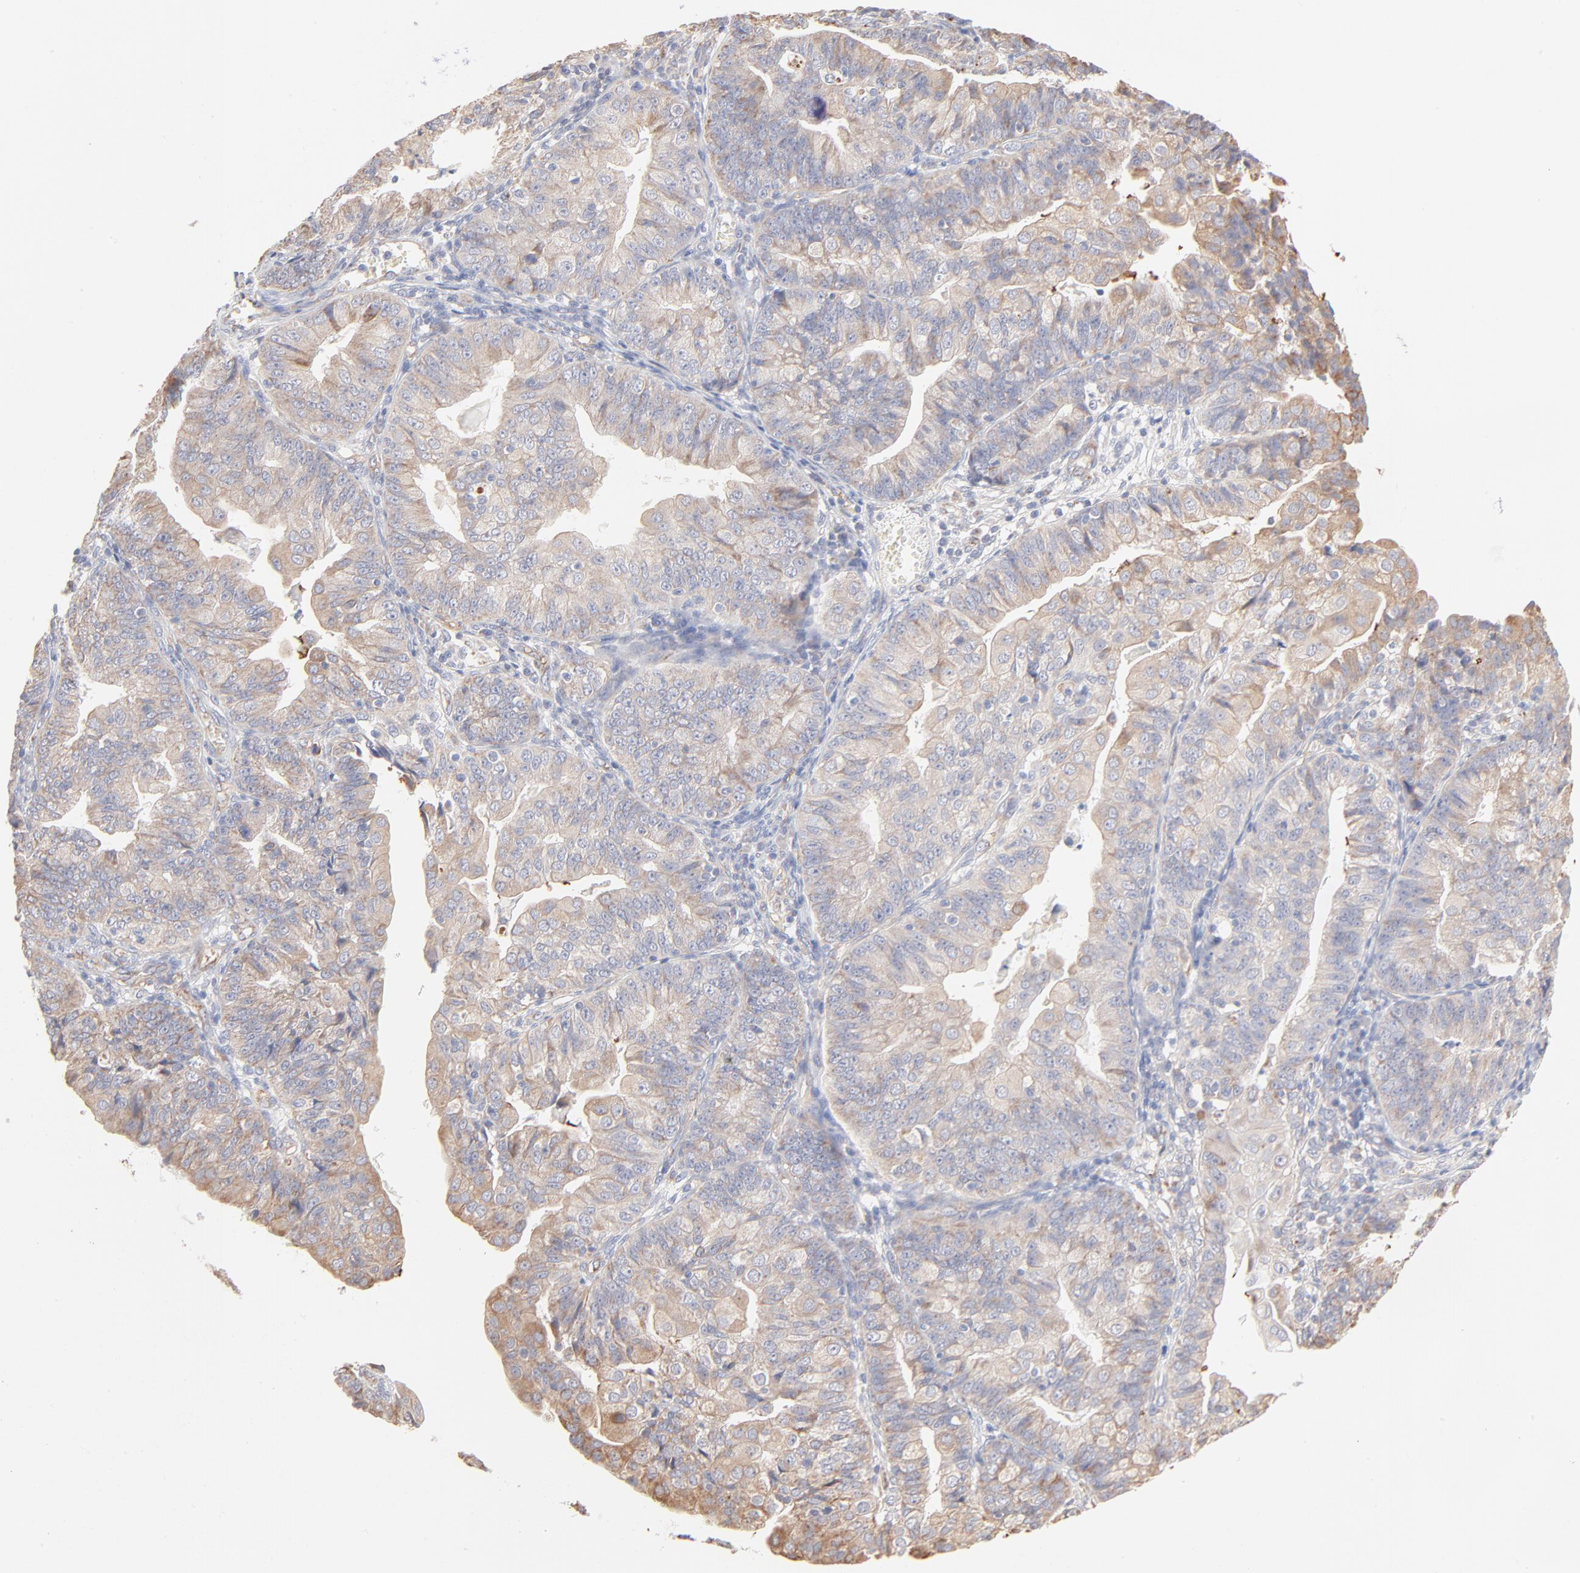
{"staining": {"intensity": "weak", "quantity": ">75%", "location": "cytoplasmic/membranous"}, "tissue": "endometrial cancer", "cell_type": "Tumor cells", "image_type": "cancer", "snomed": [{"axis": "morphology", "description": "Adenocarcinoma, NOS"}, {"axis": "topography", "description": "Endometrium"}], "caption": "Protein staining exhibits weak cytoplasmic/membranous staining in approximately >75% of tumor cells in adenocarcinoma (endometrial).", "gene": "SPTB", "patient": {"sex": "female", "age": 56}}